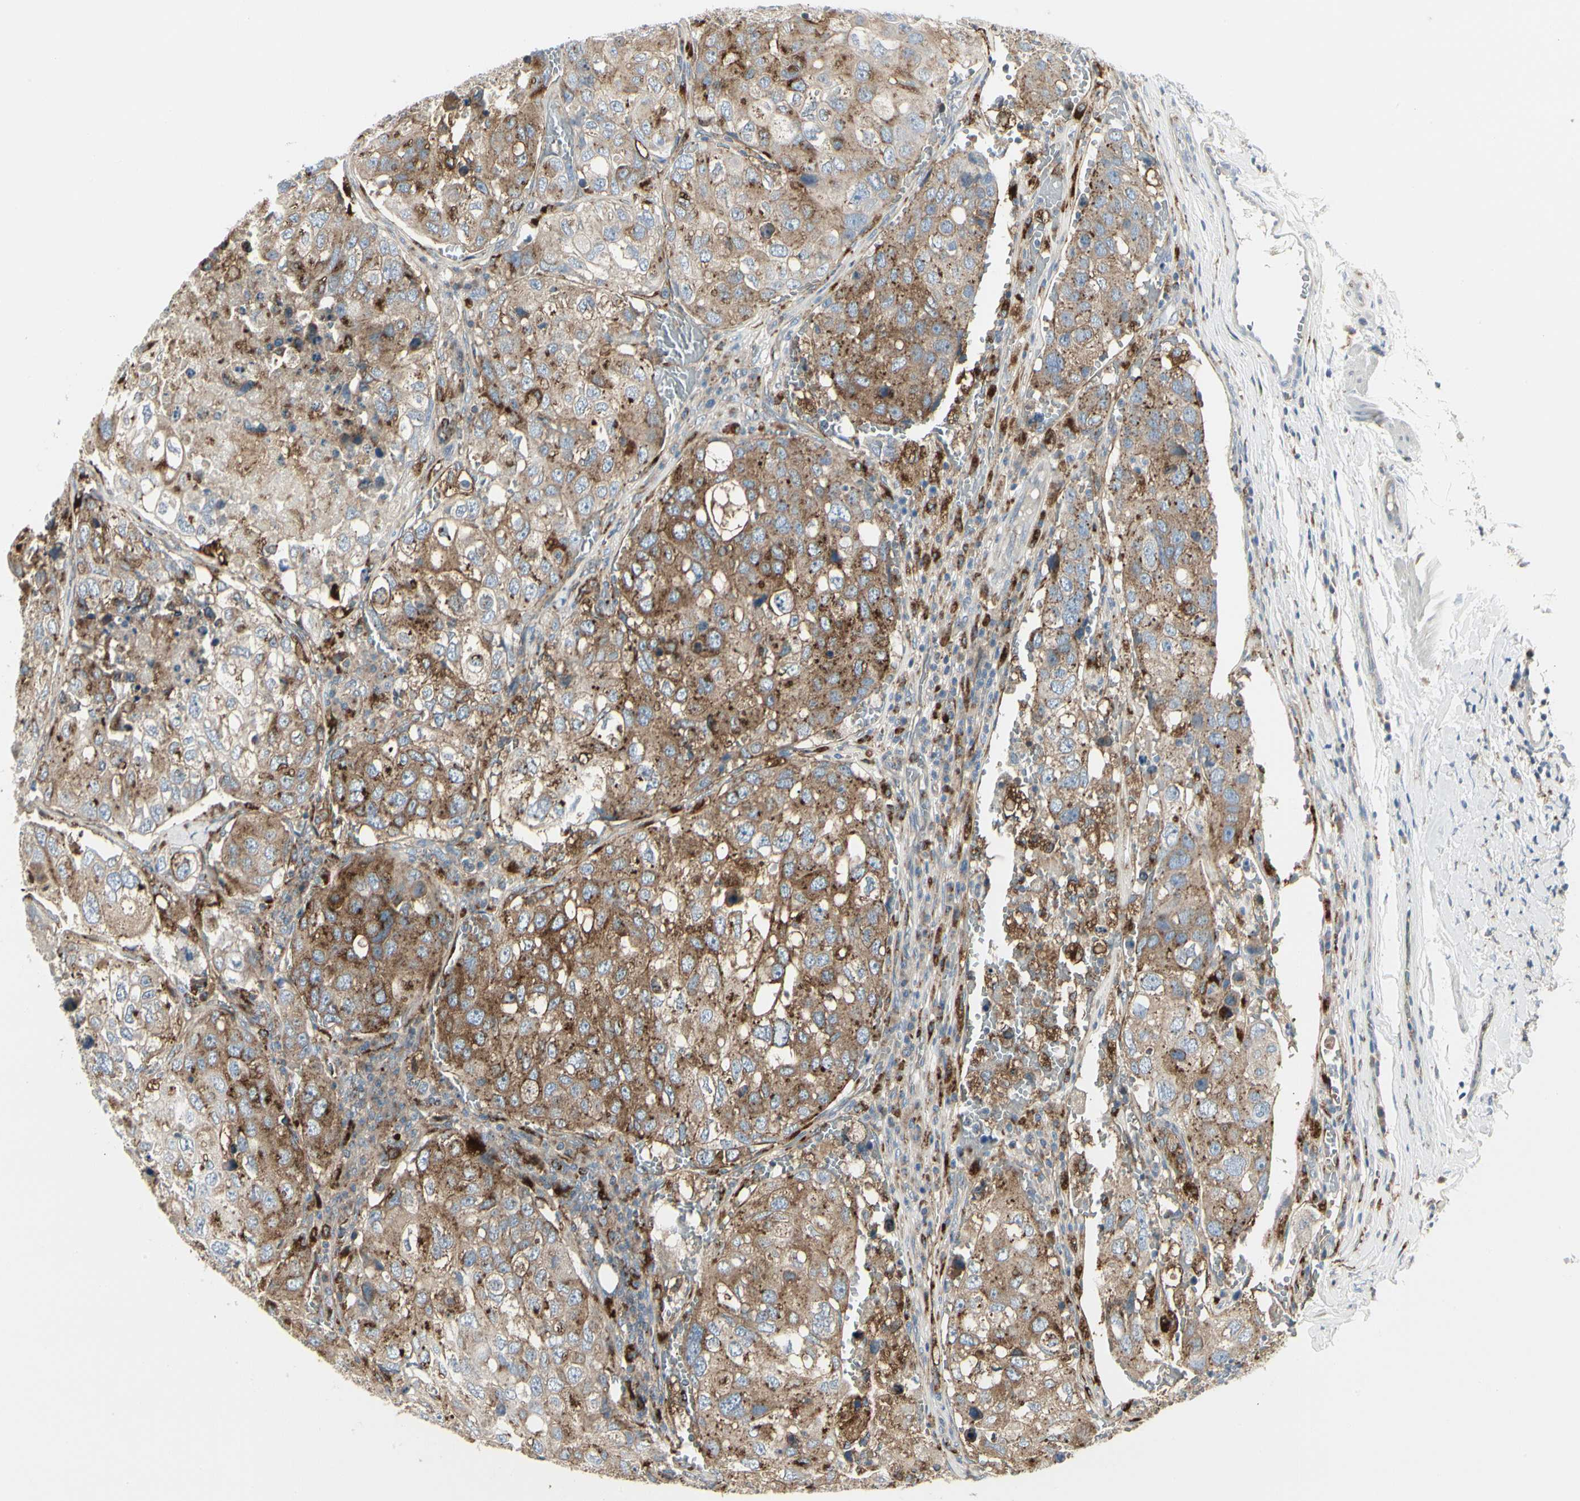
{"staining": {"intensity": "moderate", "quantity": ">75%", "location": "cytoplasmic/membranous"}, "tissue": "urothelial cancer", "cell_type": "Tumor cells", "image_type": "cancer", "snomed": [{"axis": "morphology", "description": "Urothelial carcinoma, High grade"}, {"axis": "topography", "description": "Lymph node"}, {"axis": "topography", "description": "Urinary bladder"}], "caption": "Human high-grade urothelial carcinoma stained for a protein (brown) exhibits moderate cytoplasmic/membranous positive positivity in approximately >75% of tumor cells.", "gene": "ATP6V1B2", "patient": {"sex": "male", "age": 51}}